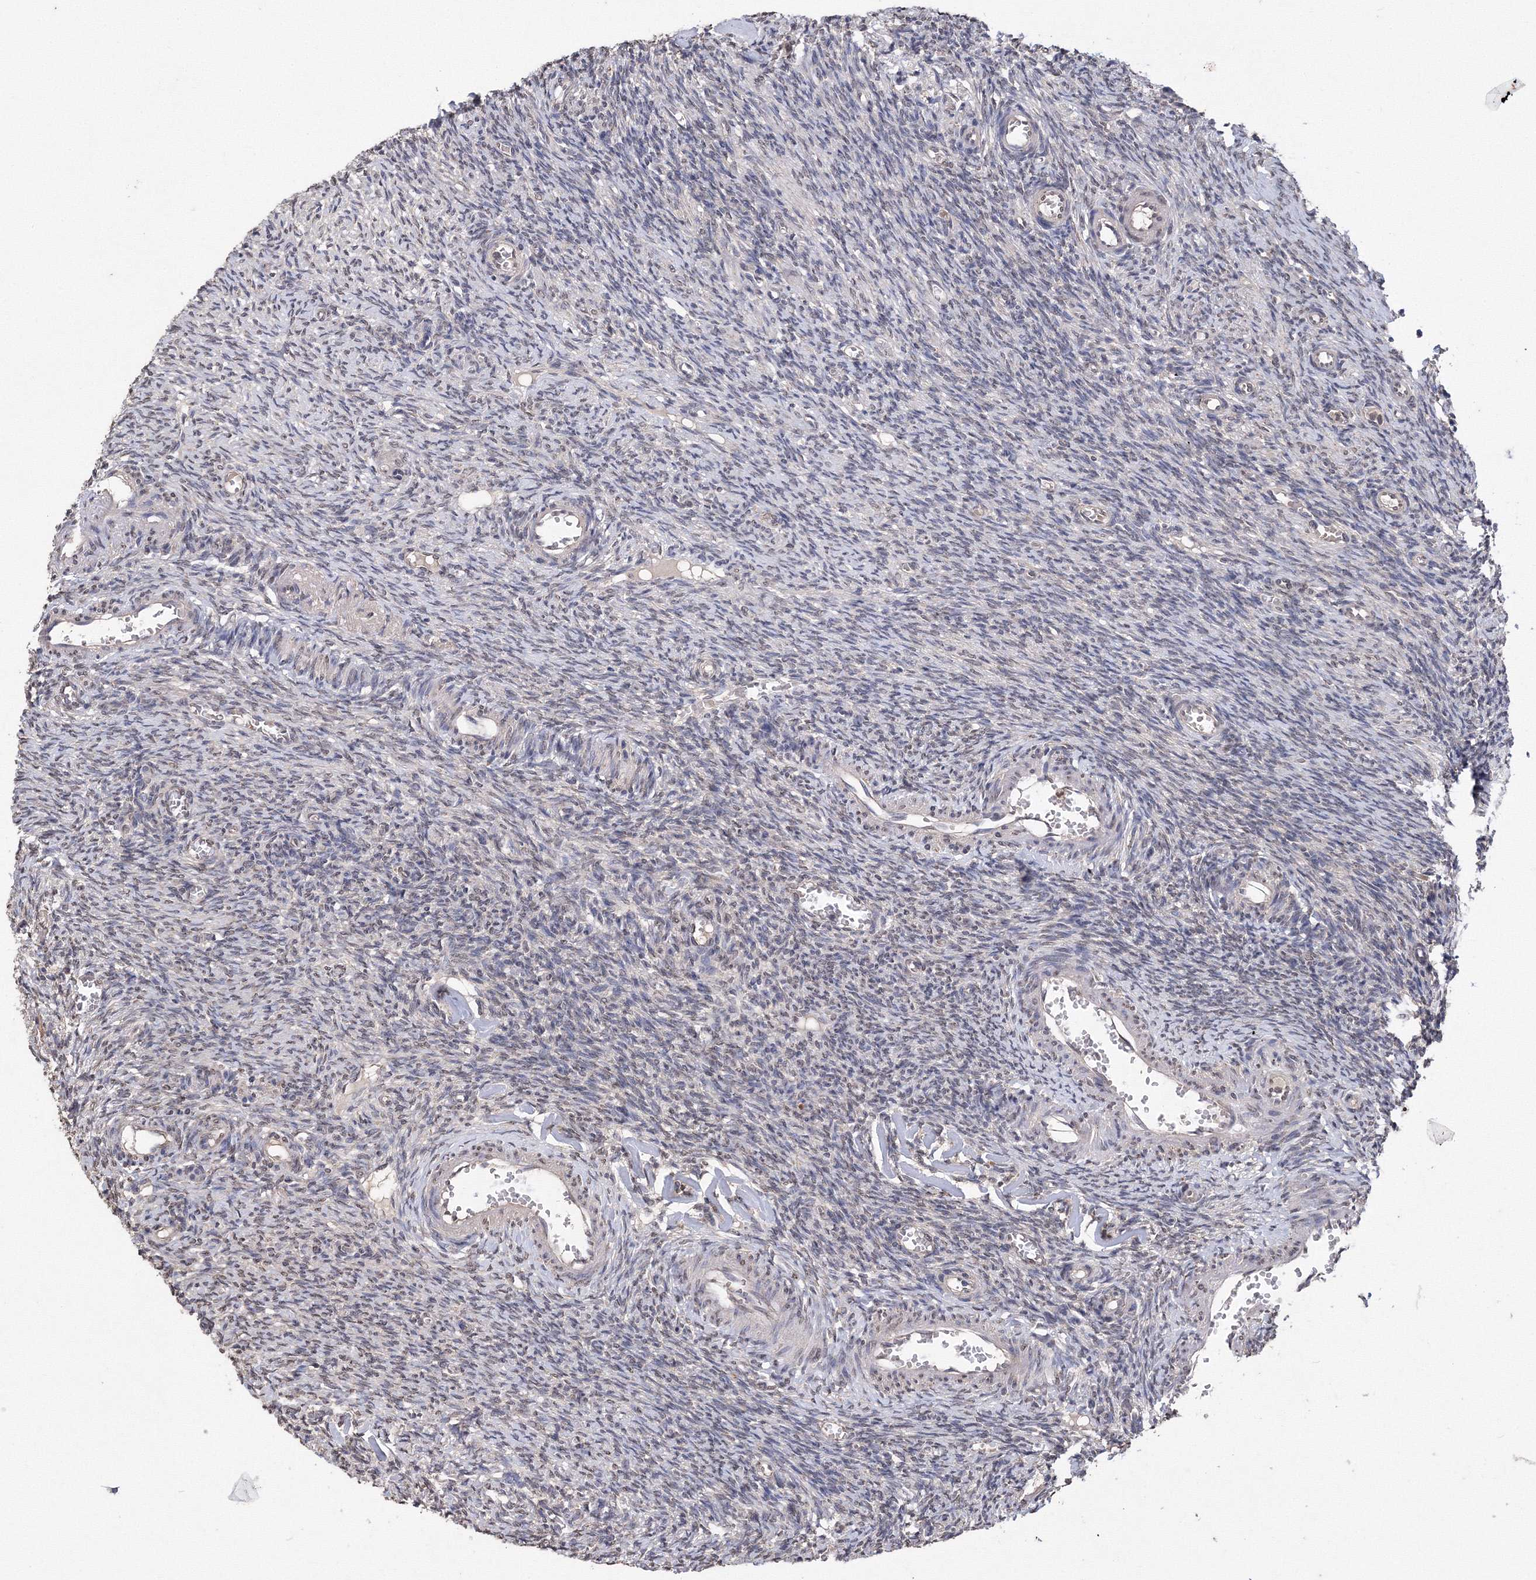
{"staining": {"intensity": "weak", "quantity": "25%-75%", "location": "nuclear"}, "tissue": "ovary", "cell_type": "Ovarian stroma cells", "image_type": "normal", "snomed": [{"axis": "morphology", "description": "Normal tissue, NOS"}, {"axis": "topography", "description": "Ovary"}], "caption": "Immunohistochemistry (IHC) histopathology image of unremarkable ovary: human ovary stained using IHC demonstrates low levels of weak protein expression localized specifically in the nuclear of ovarian stroma cells, appearing as a nuclear brown color.", "gene": "GPN1", "patient": {"sex": "female", "age": 27}}